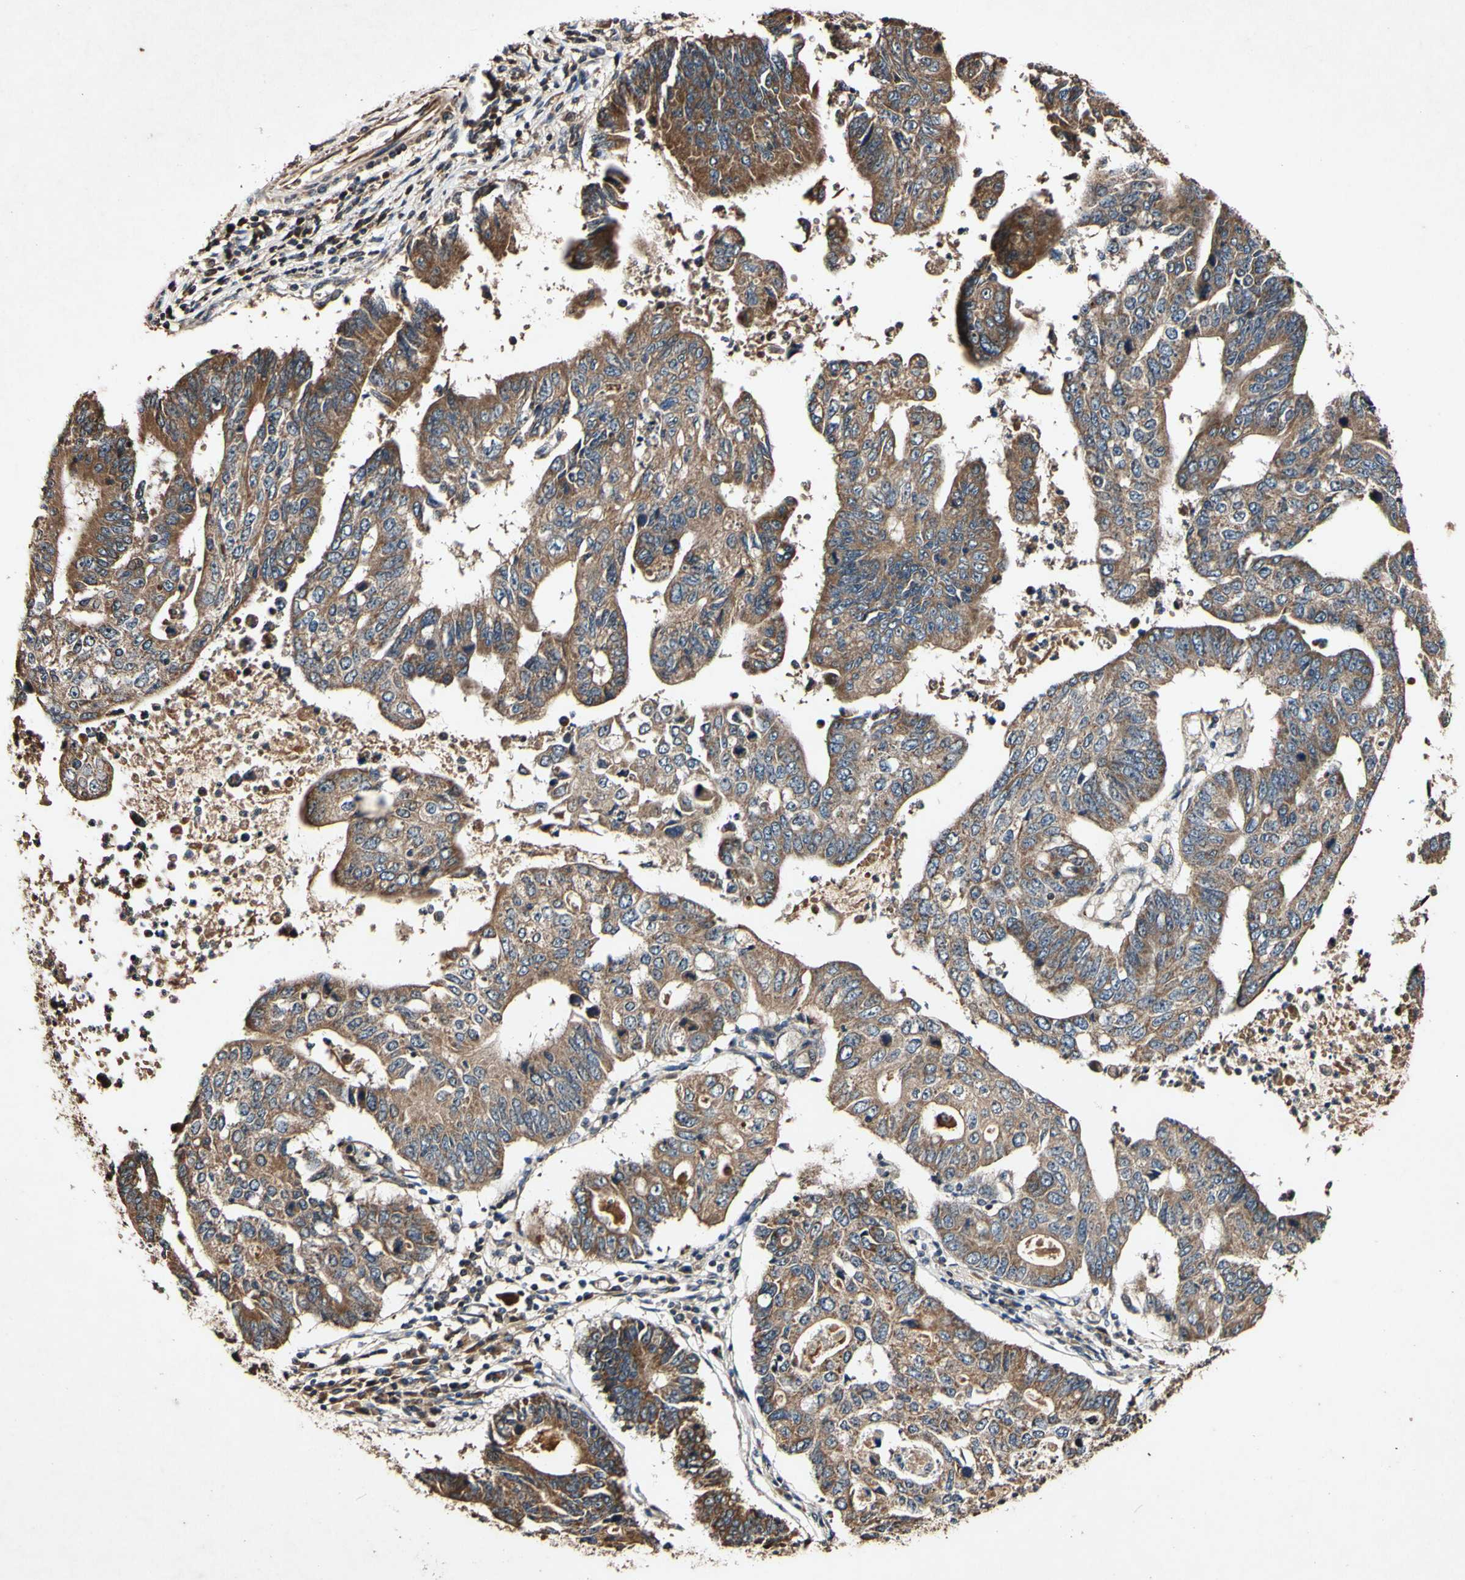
{"staining": {"intensity": "strong", "quantity": ">75%", "location": "cytoplasmic/membranous"}, "tissue": "stomach cancer", "cell_type": "Tumor cells", "image_type": "cancer", "snomed": [{"axis": "morphology", "description": "Adenocarcinoma, NOS"}, {"axis": "topography", "description": "Stomach"}], "caption": "Immunohistochemistry photomicrograph of adenocarcinoma (stomach) stained for a protein (brown), which shows high levels of strong cytoplasmic/membranous expression in approximately >75% of tumor cells.", "gene": "PLAT", "patient": {"sex": "male", "age": 59}}